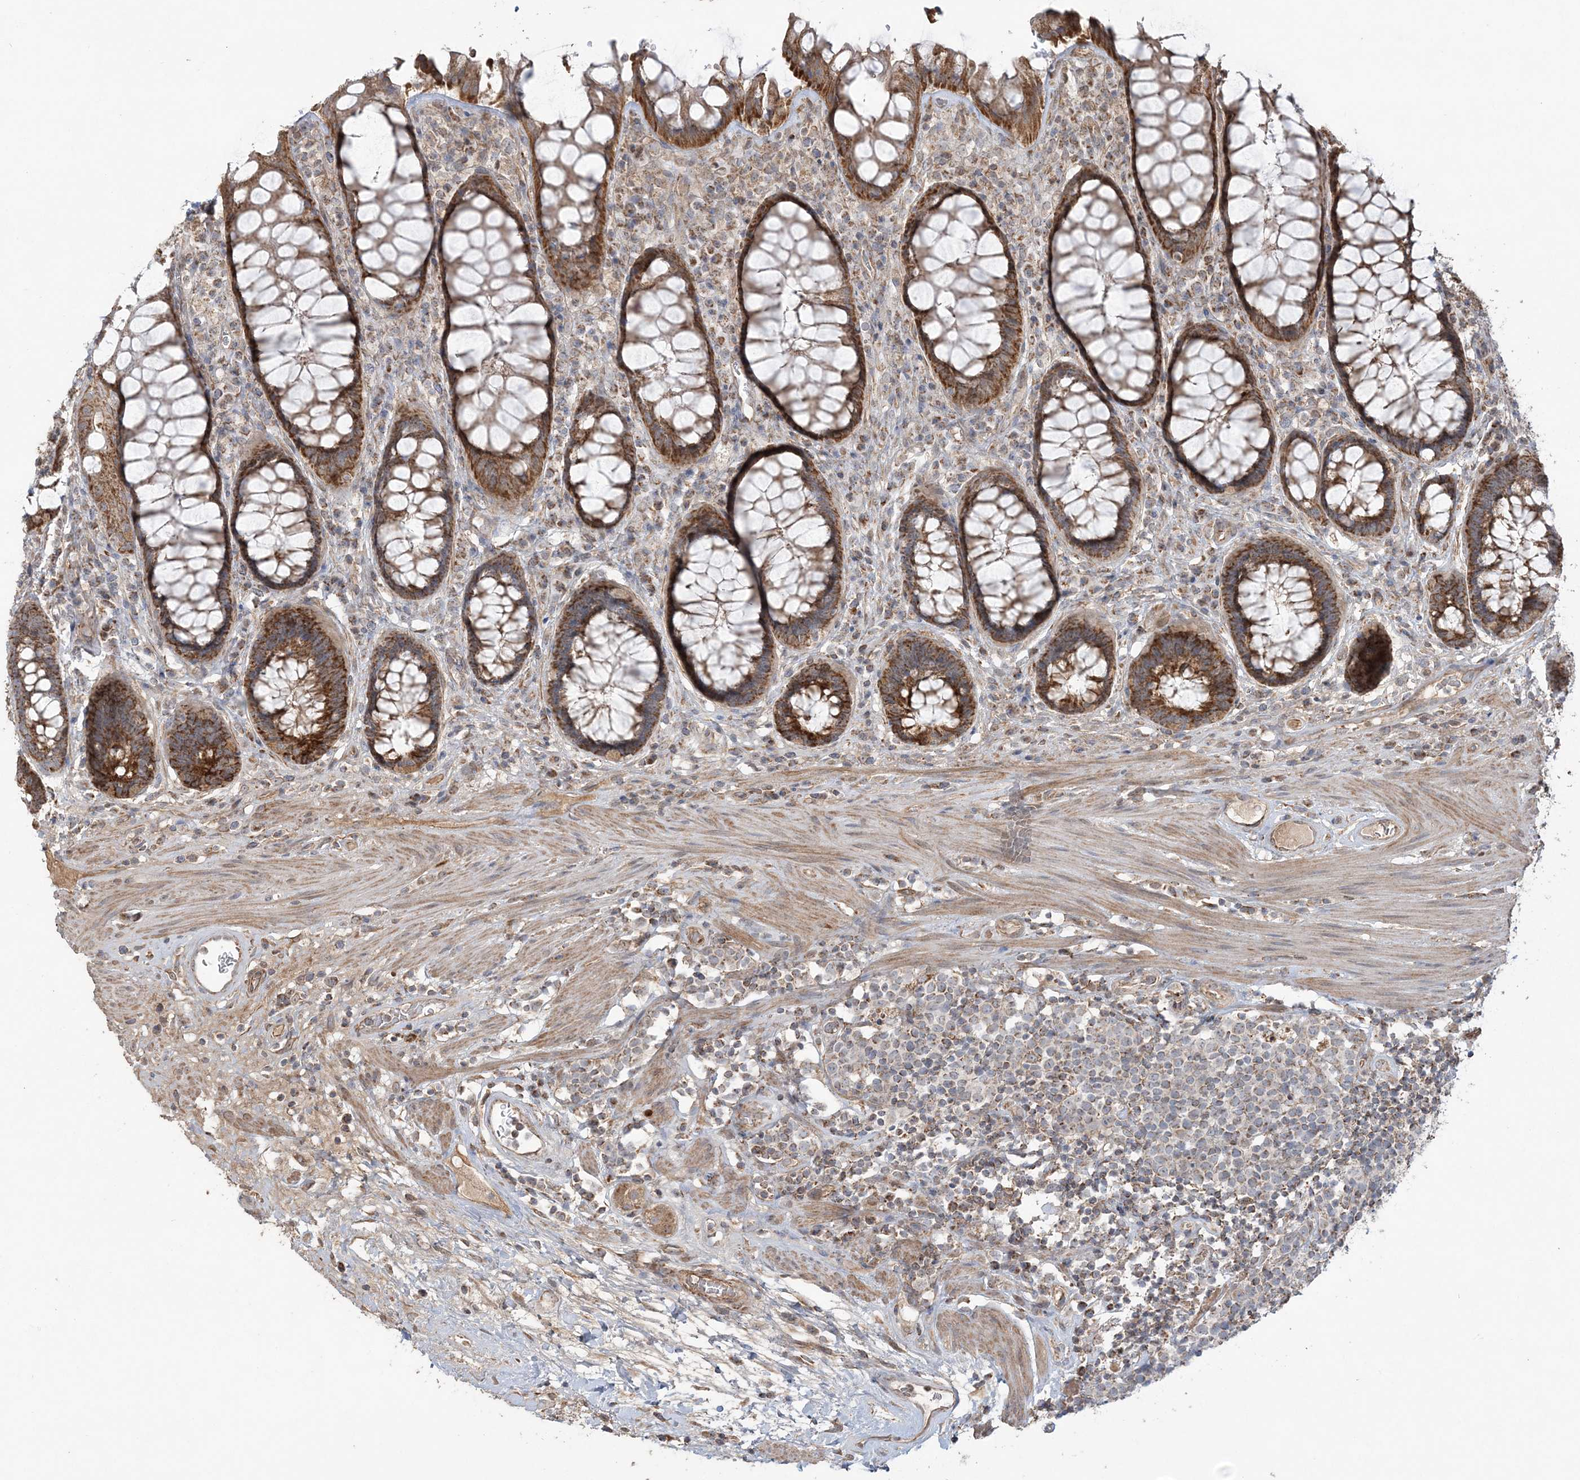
{"staining": {"intensity": "strong", "quantity": ">75%", "location": "cytoplasmic/membranous"}, "tissue": "rectum", "cell_type": "Glandular cells", "image_type": "normal", "snomed": [{"axis": "morphology", "description": "Normal tissue, NOS"}, {"axis": "topography", "description": "Rectum"}], "caption": "Immunohistochemical staining of normal human rectum reveals >75% levels of strong cytoplasmic/membranous protein staining in approximately >75% of glandular cells. (IHC, brightfield microscopy, high magnification).", "gene": "SCLT1", "patient": {"sex": "male", "age": 64}}